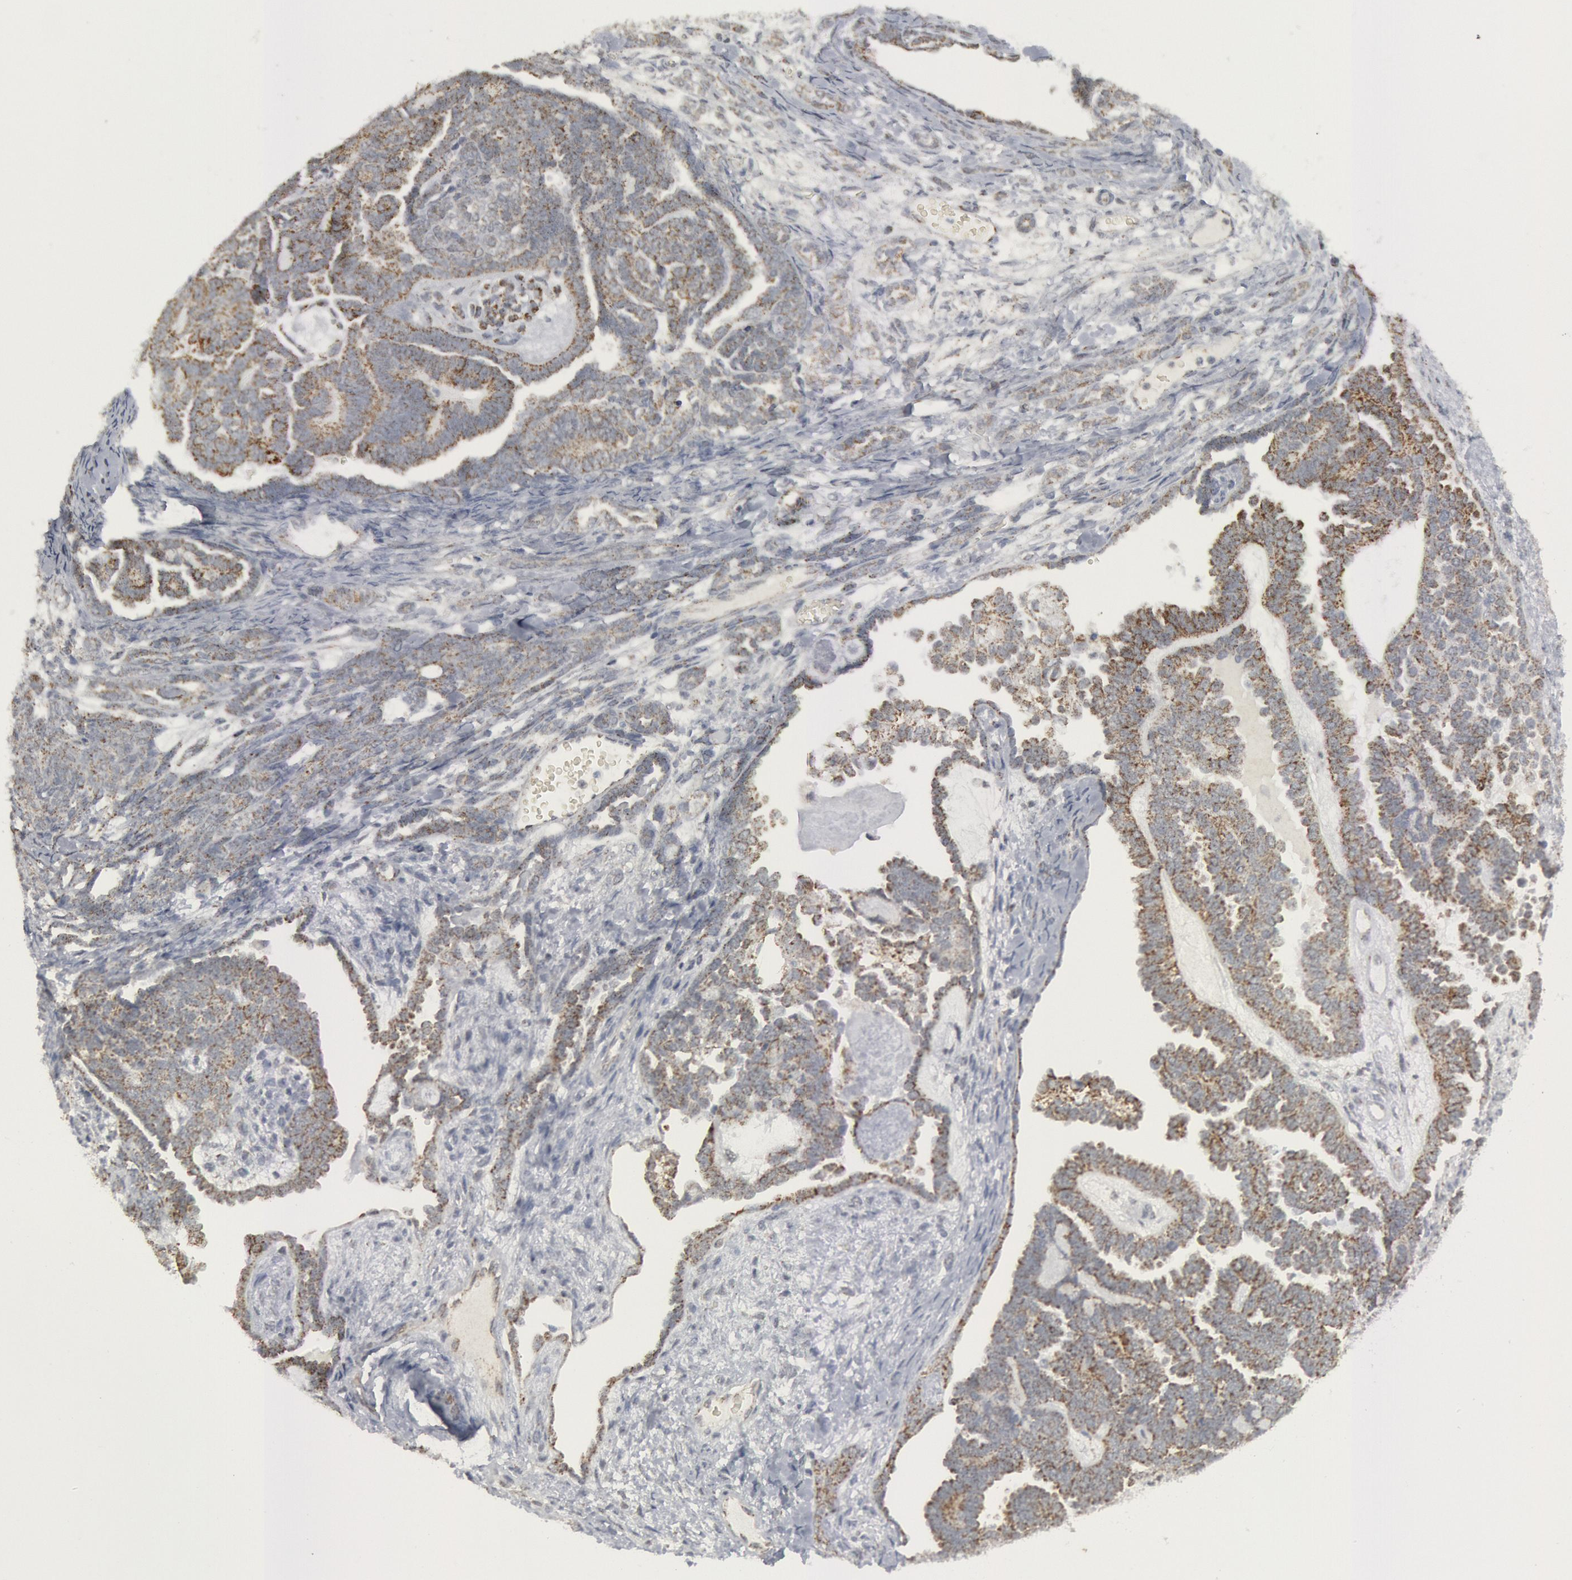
{"staining": {"intensity": "moderate", "quantity": "25%-75%", "location": "cytoplasmic/membranous"}, "tissue": "endometrial cancer", "cell_type": "Tumor cells", "image_type": "cancer", "snomed": [{"axis": "morphology", "description": "Neoplasm, malignant, NOS"}, {"axis": "topography", "description": "Endometrium"}], "caption": "Protein expression analysis of endometrial cancer (malignant neoplasm) reveals moderate cytoplasmic/membranous positivity in about 25%-75% of tumor cells.", "gene": "CASP9", "patient": {"sex": "female", "age": 74}}